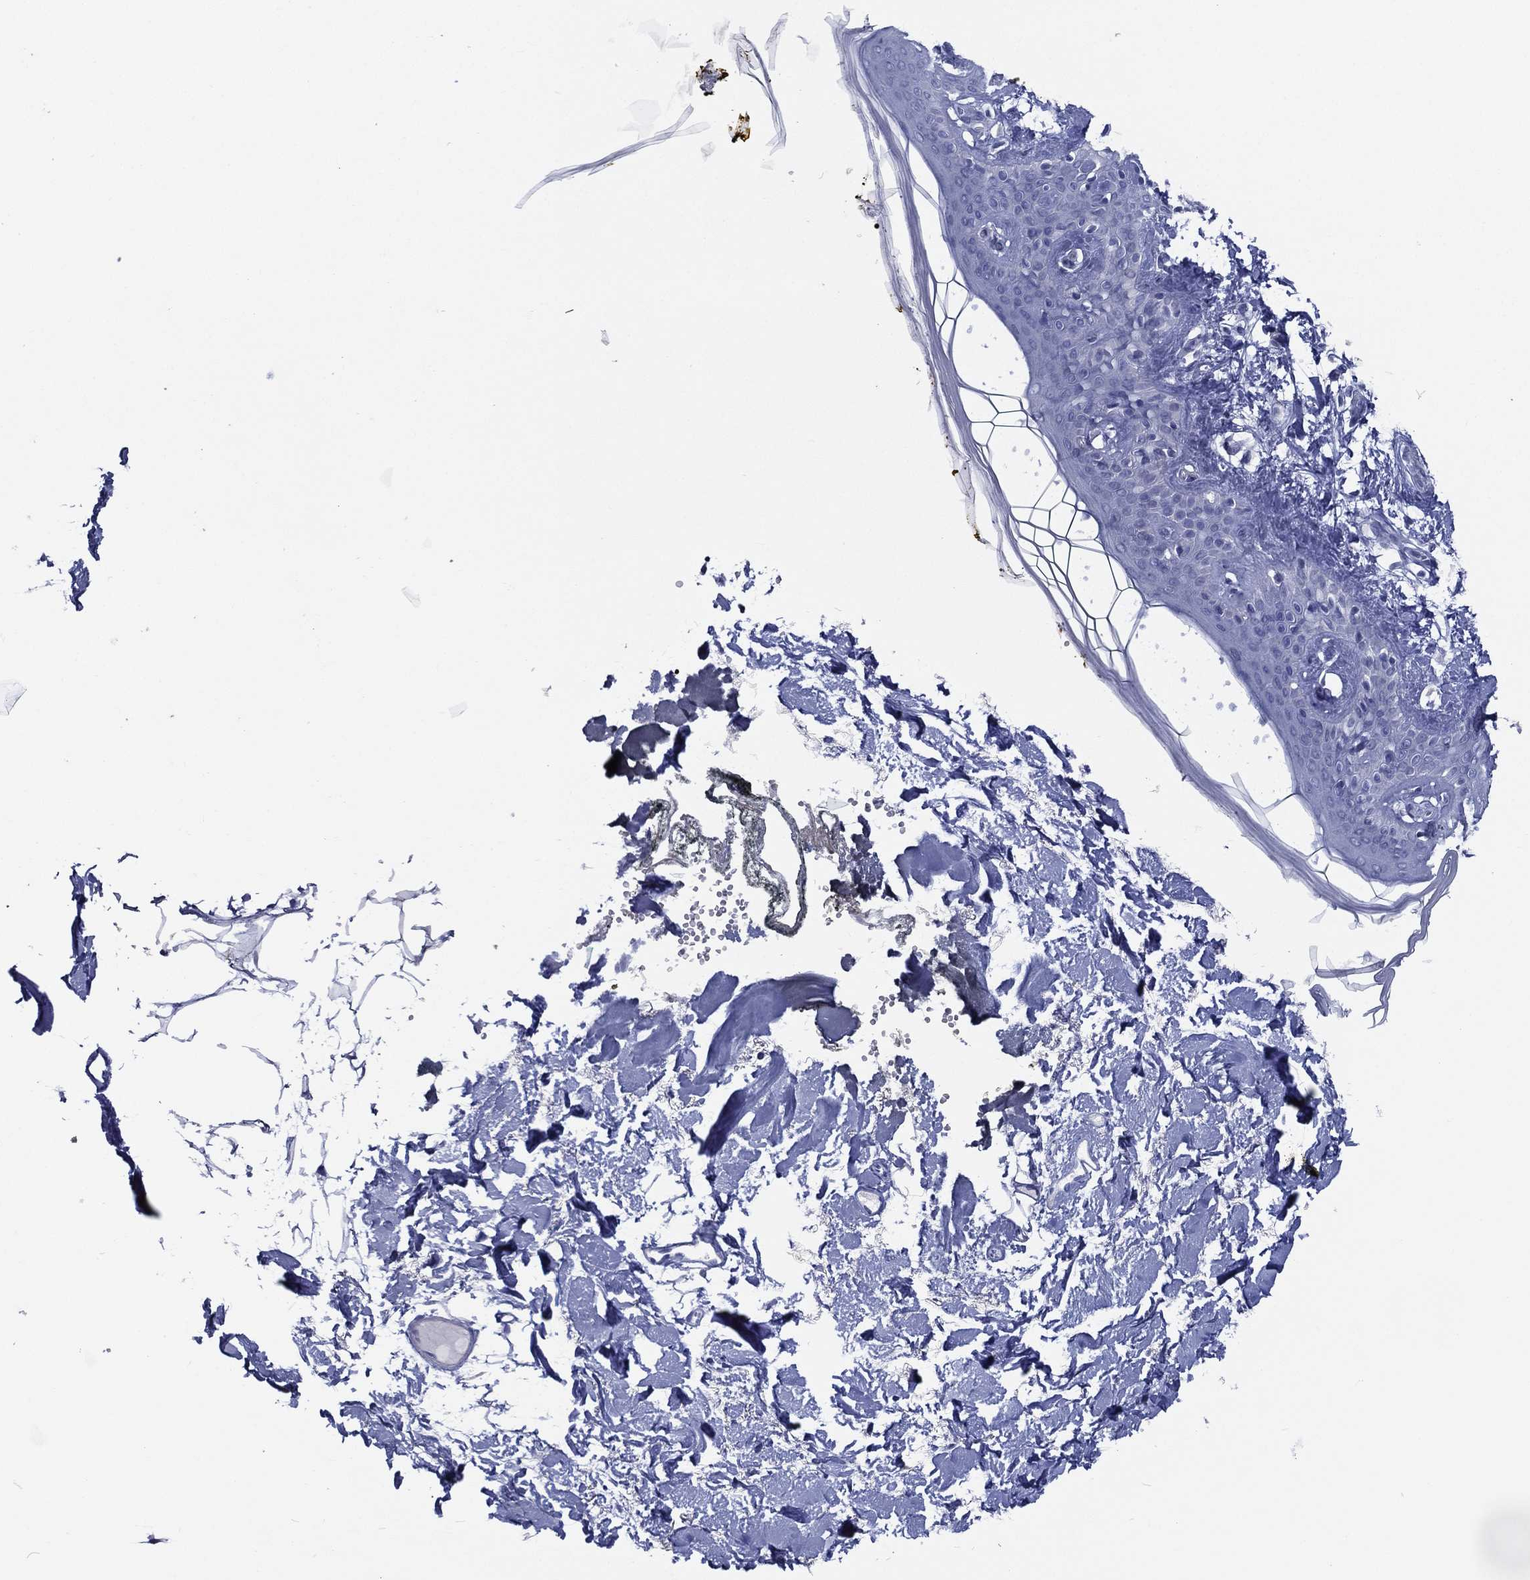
{"staining": {"intensity": "negative", "quantity": "none", "location": "none"}, "tissue": "skin", "cell_type": "Fibroblasts", "image_type": "normal", "snomed": [{"axis": "morphology", "description": "Normal tissue, NOS"}, {"axis": "topography", "description": "Skin"}], "caption": "Photomicrograph shows no significant protein staining in fibroblasts of benign skin.", "gene": "SLC13A4", "patient": {"sex": "female", "age": 34}}